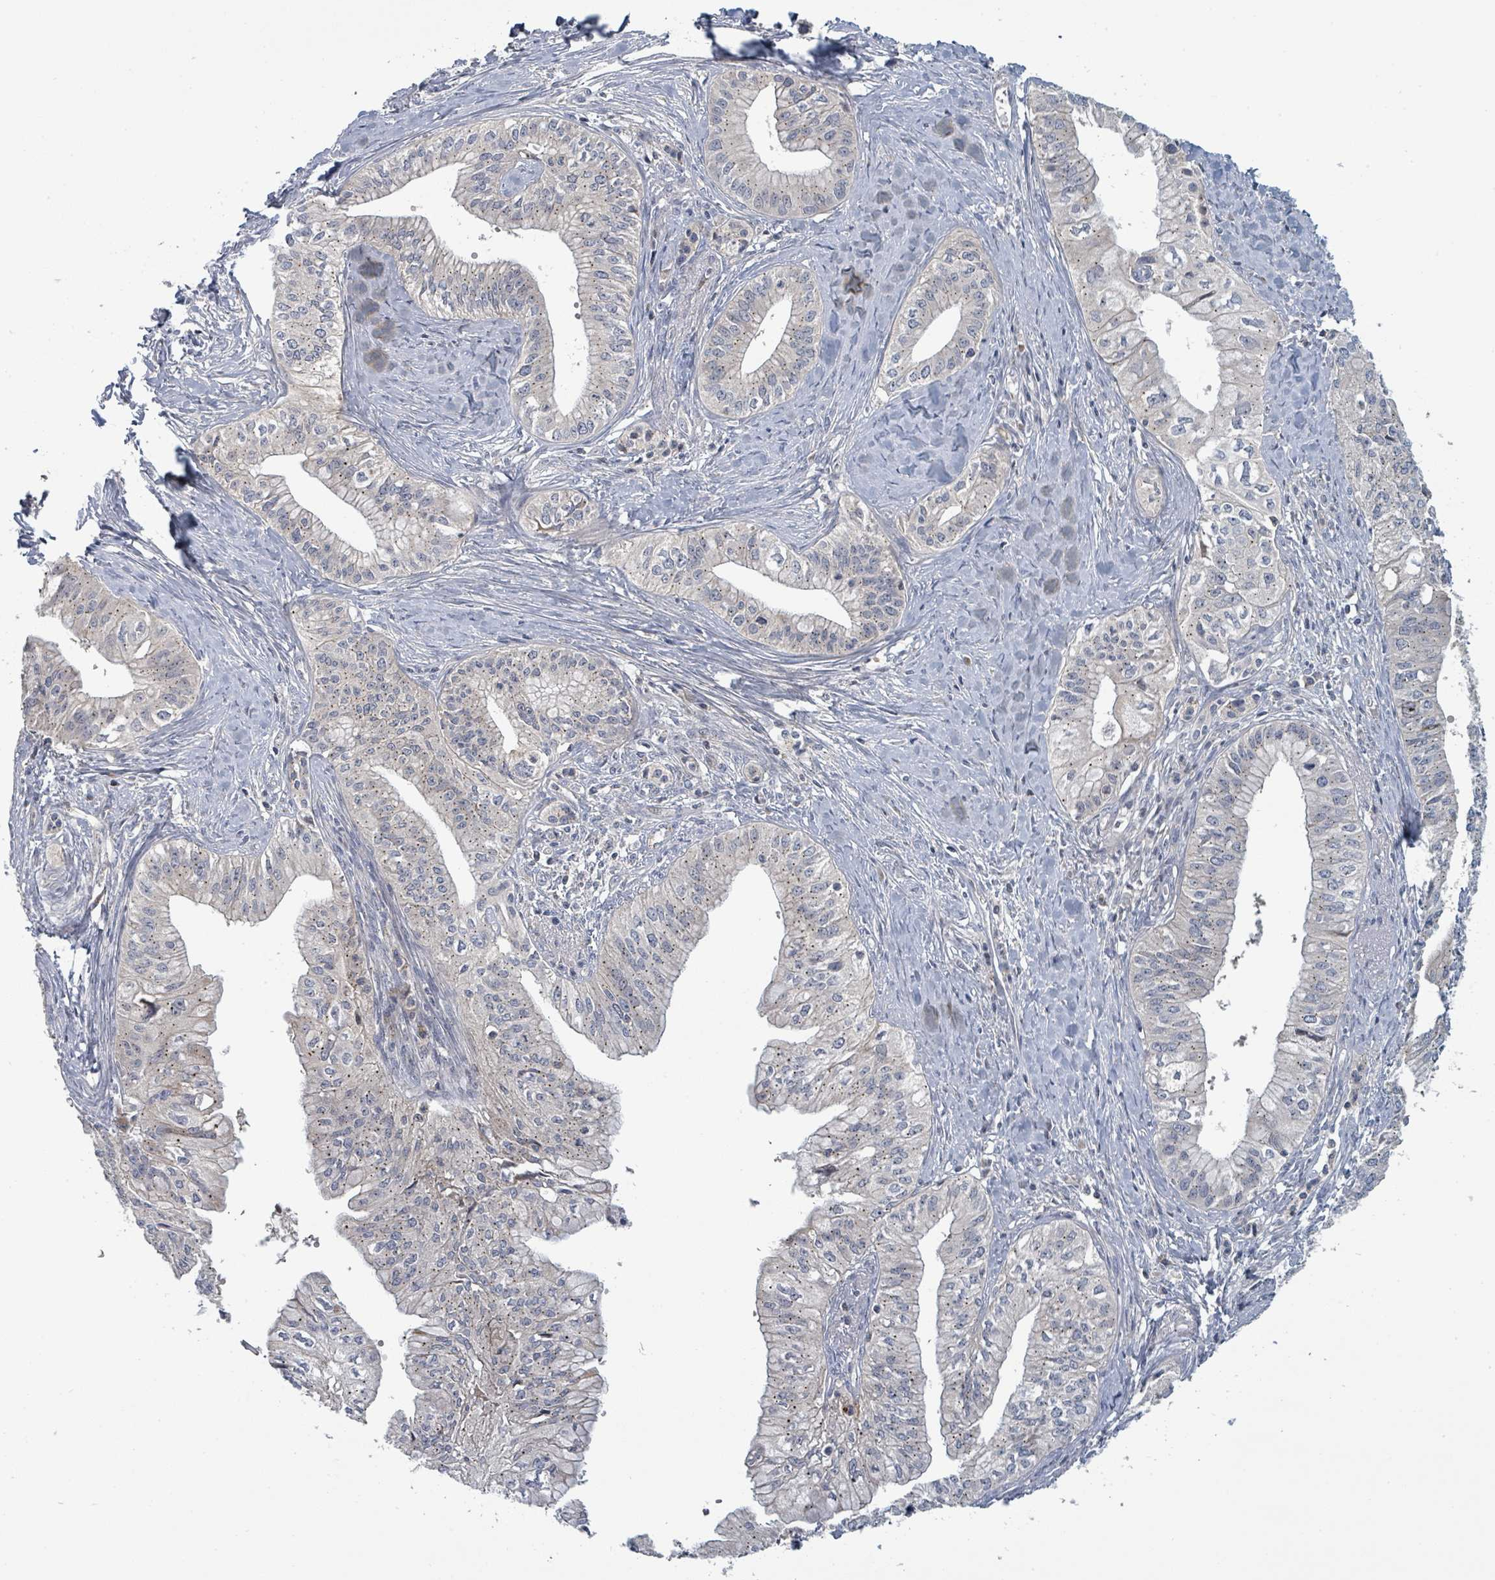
{"staining": {"intensity": "weak", "quantity": "<25%", "location": "cytoplasmic/membranous"}, "tissue": "pancreatic cancer", "cell_type": "Tumor cells", "image_type": "cancer", "snomed": [{"axis": "morphology", "description": "Adenocarcinoma, NOS"}, {"axis": "topography", "description": "Pancreas"}], "caption": "Pancreatic adenocarcinoma was stained to show a protein in brown. There is no significant positivity in tumor cells.", "gene": "COL5A3", "patient": {"sex": "male", "age": 71}}